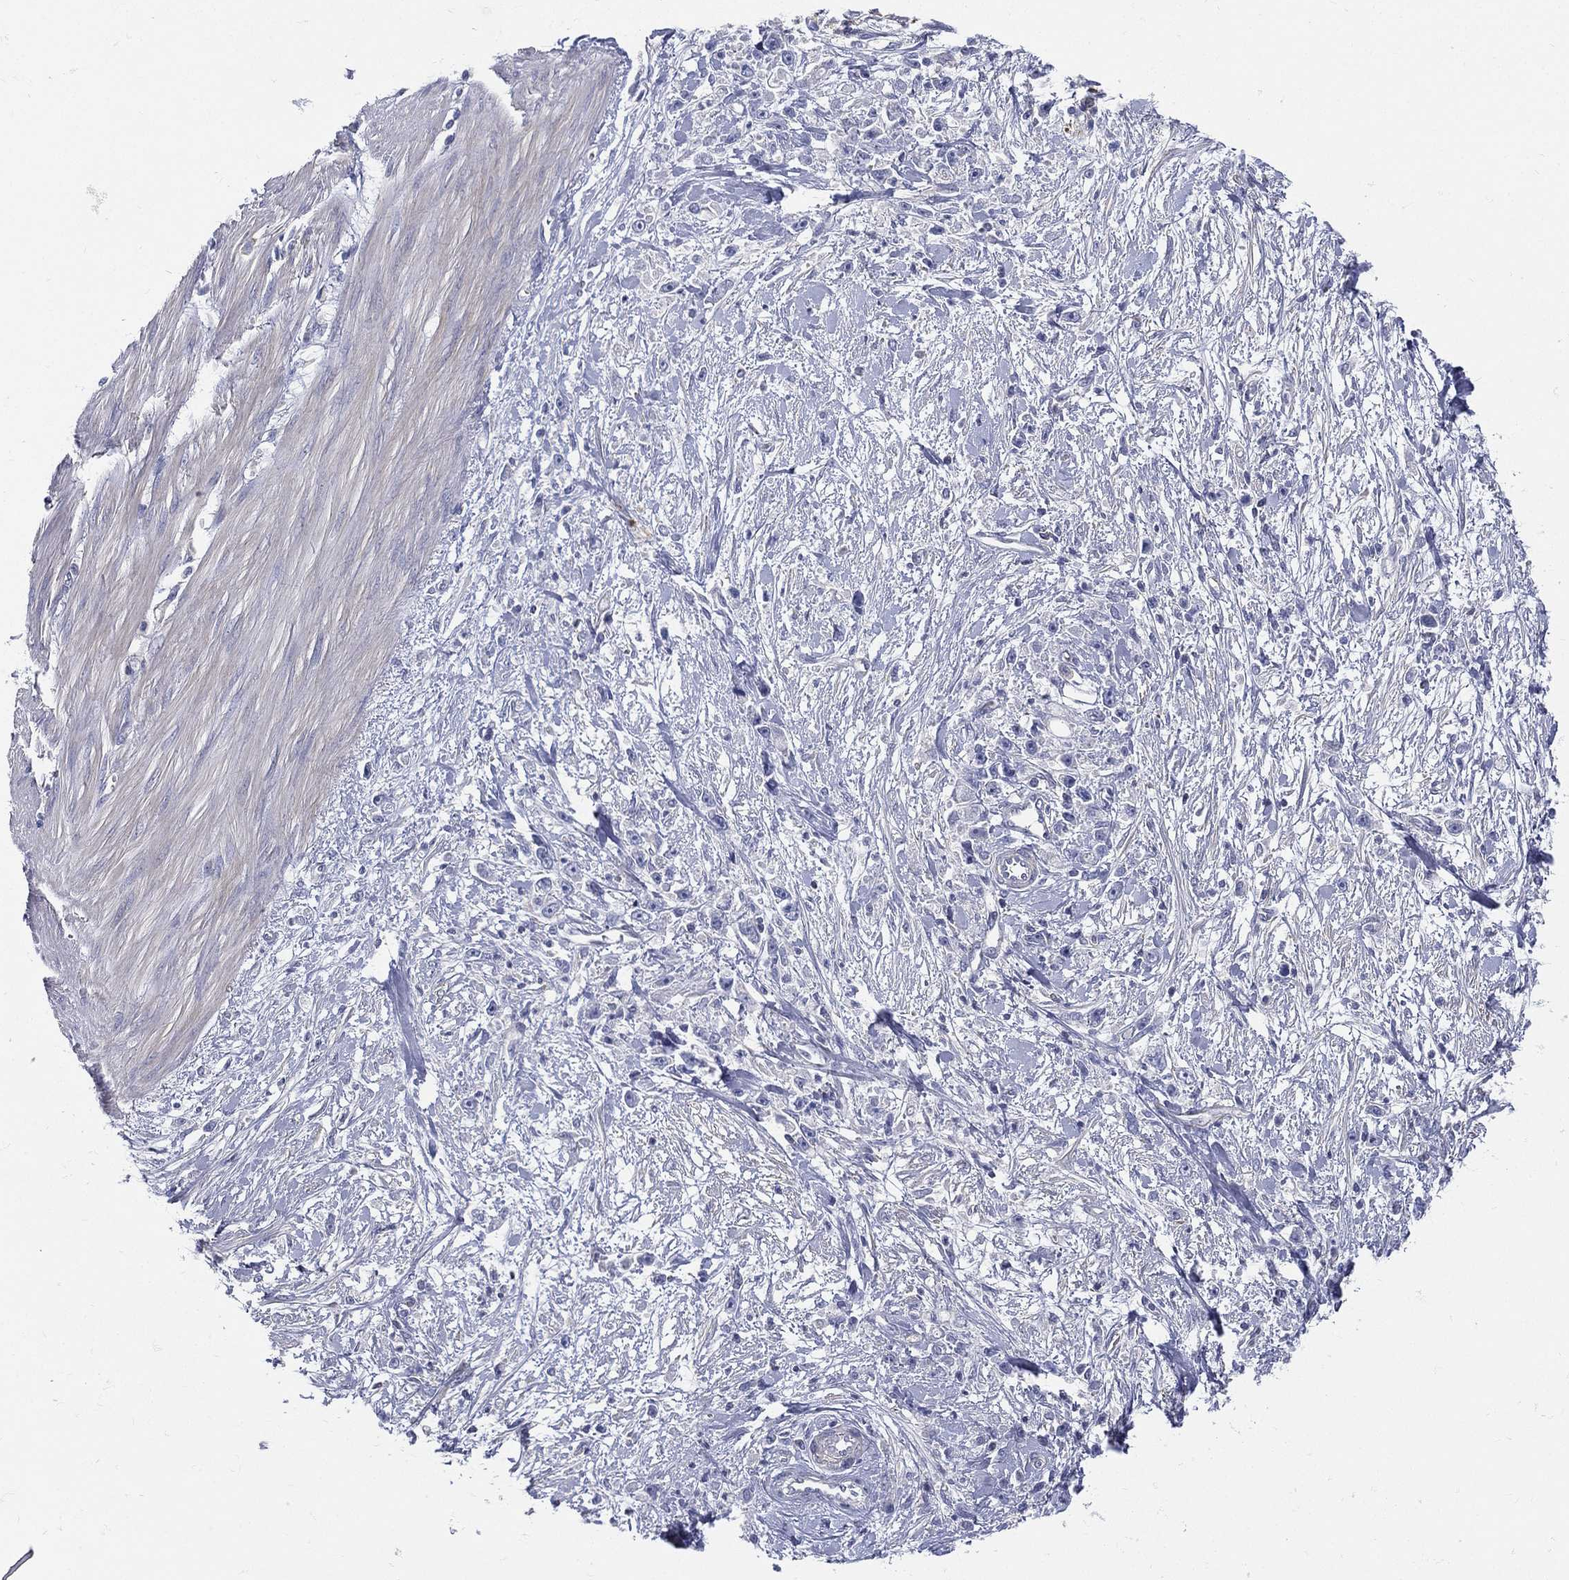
{"staining": {"intensity": "negative", "quantity": "none", "location": "none"}, "tissue": "stomach cancer", "cell_type": "Tumor cells", "image_type": "cancer", "snomed": [{"axis": "morphology", "description": "Adenocarcinoma, NOS"}, {"axis": "topography", "description": "Stomach"}], "caption": "The histopathology image reveals no significant positivity in tumor cells of adenocarcinoma (stomach). (DAB (3,3'-diaminobenzidine) immunohistochemistry visualized using brightfield microscopy, high magnification).", "gene": "ETNPPL", "patient": {"sex": "female", "age": 59}}